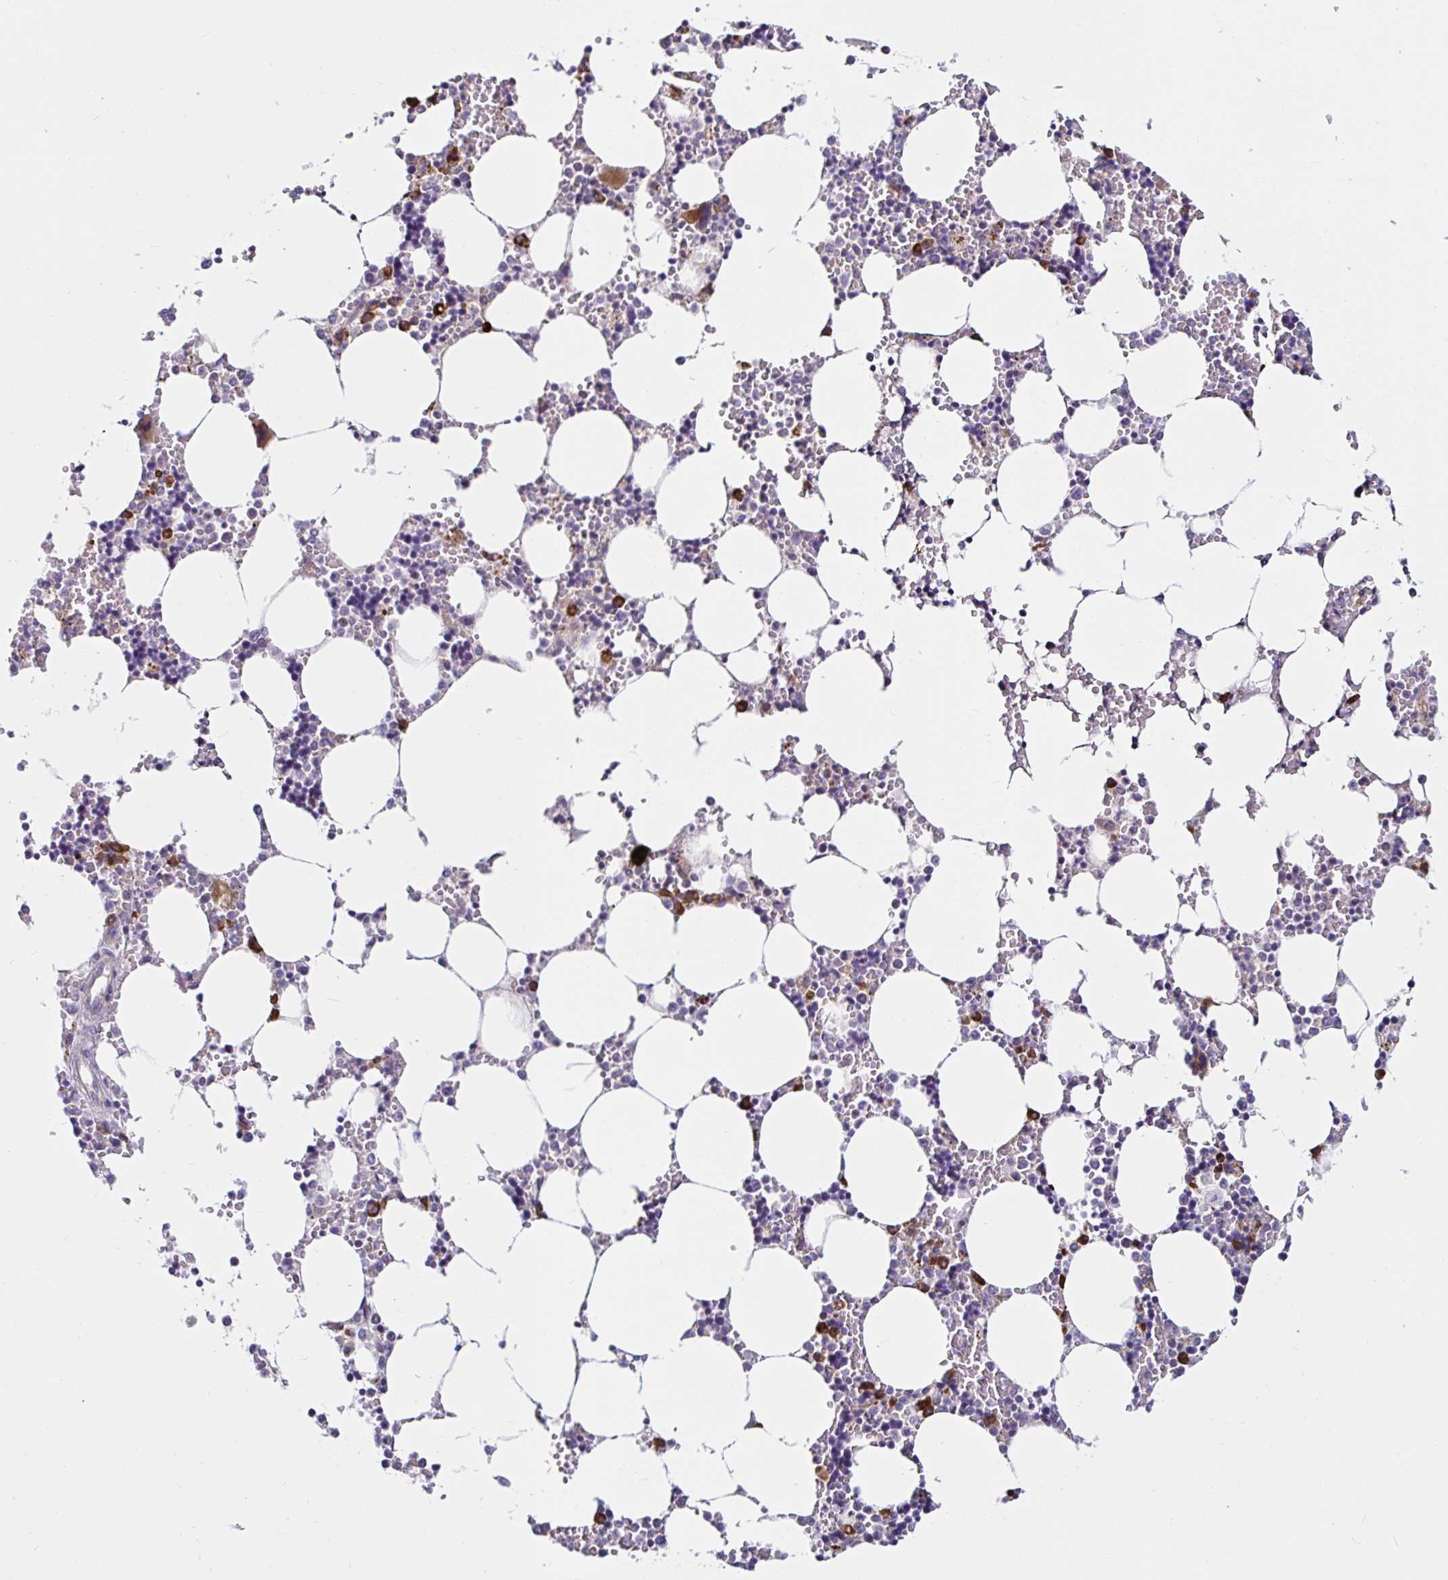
{"staining": {"intensity": "moderate", "quantity": "<25%", "location": "cytoplasmic/membranous"}, "tissue": "bone marrow", "cell_type": "Hematopoietic cells", "image_type": "normal", "snomed": [{"axis": "morphology", "description": "Normal tissue, NOS"}, {"axis": "topography", "description": "Bone marrow"}], "caption": "This is an image of immunohistochemistry (IHC) staining of benign bone marrow, which shows moderate staining in the cytoplasmic/membranous of hematopoietic cells.", "gene": "VSIG2", "patient": {"sex": "male", "age": 64}}